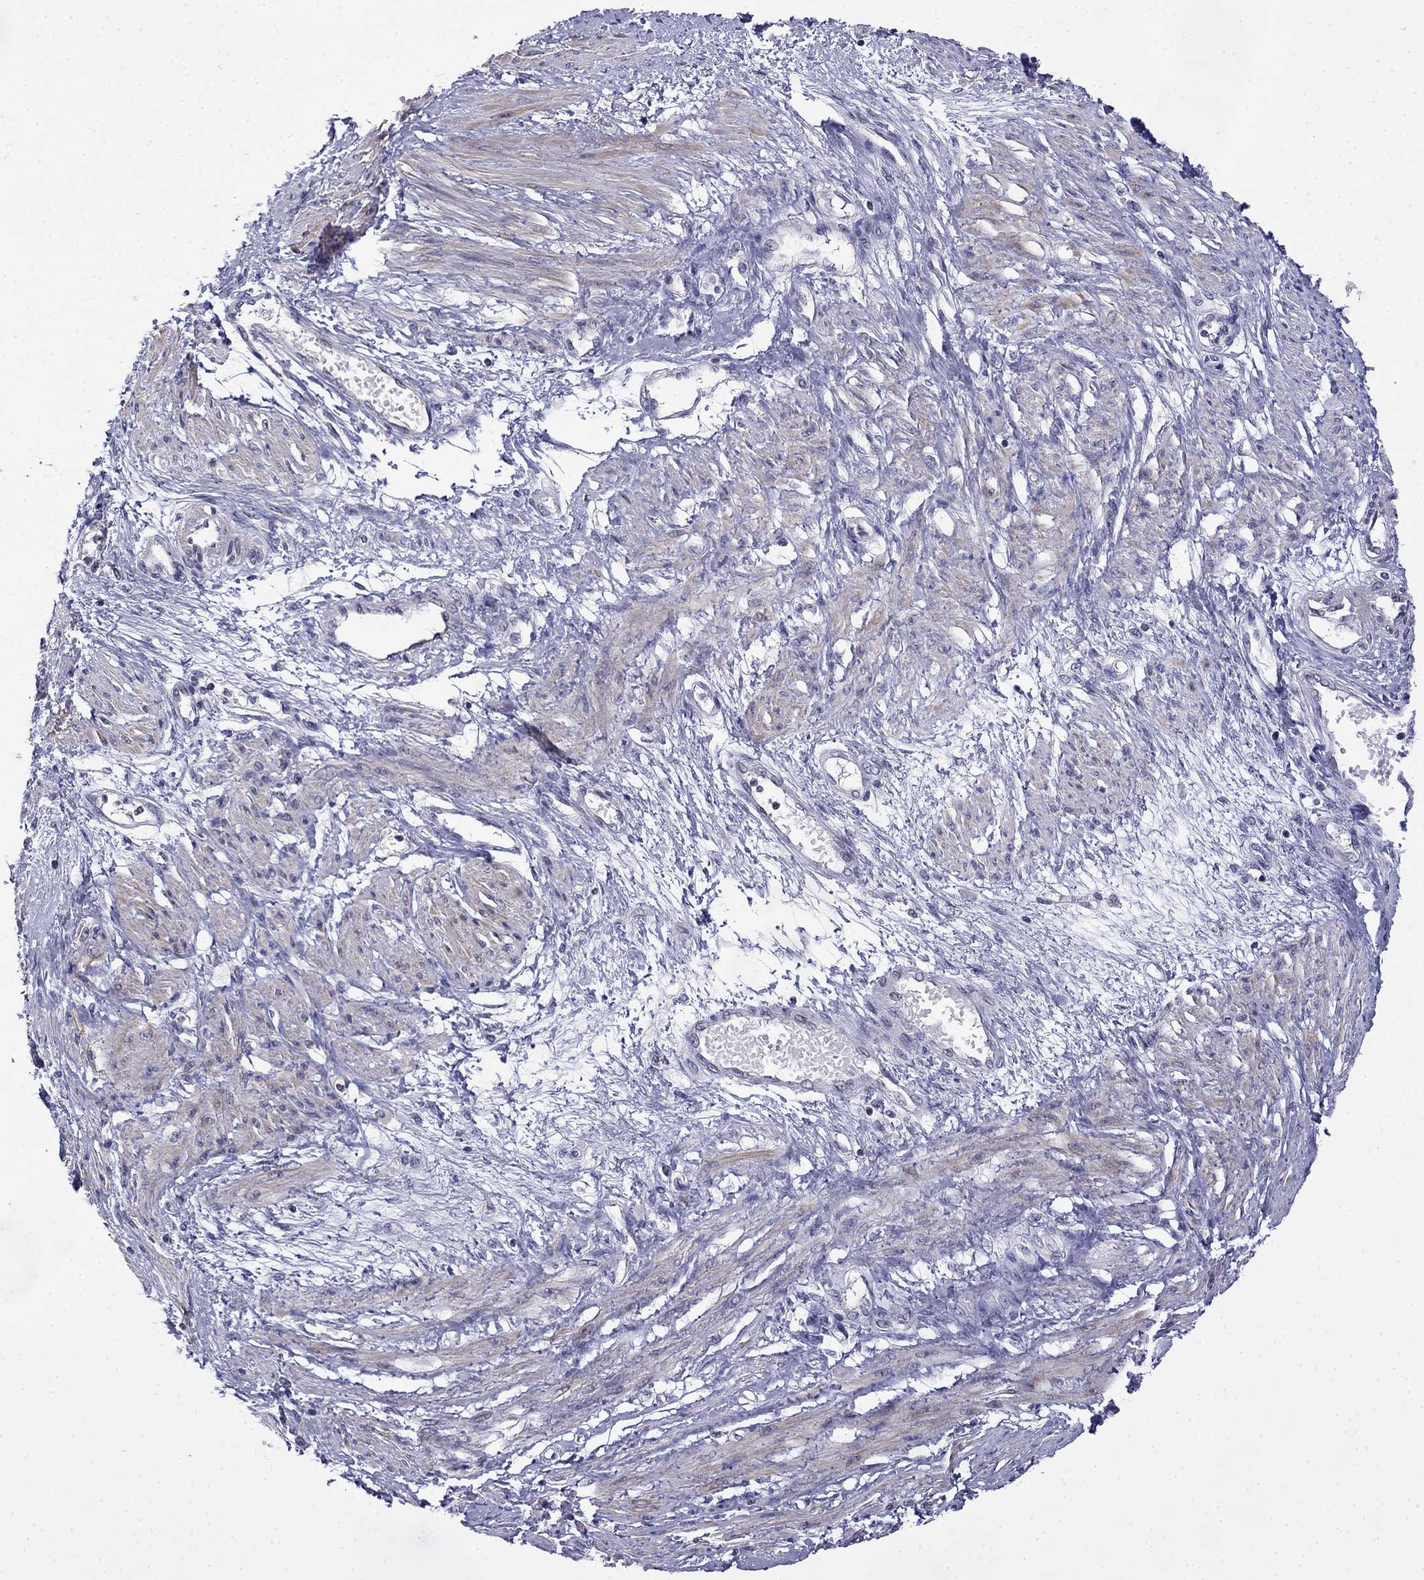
{"staining": {"intensity": "weak", "quantity": "25%-75%", "location": "cytoplasmic/membranous"}, "tissue": "smooth muscle", "cell_type": "Smooth muscle cells", "image_type": "normal", "snomed": [{"axis": "morphology", "description": "Normal tissue, NOS"}, {"axis": "topography", "description": "Smooth muscle"}, {"axis": "topography", "description": "Uterus"}], "caption": "IHC of unremarkable human smooth muscle displays low levels of weak cytoplasmic/membranous staining in about 25%-75% of smooth muscle cells.", "gene": "PRR18", "patient": {"sex": "female", "age": 39}}